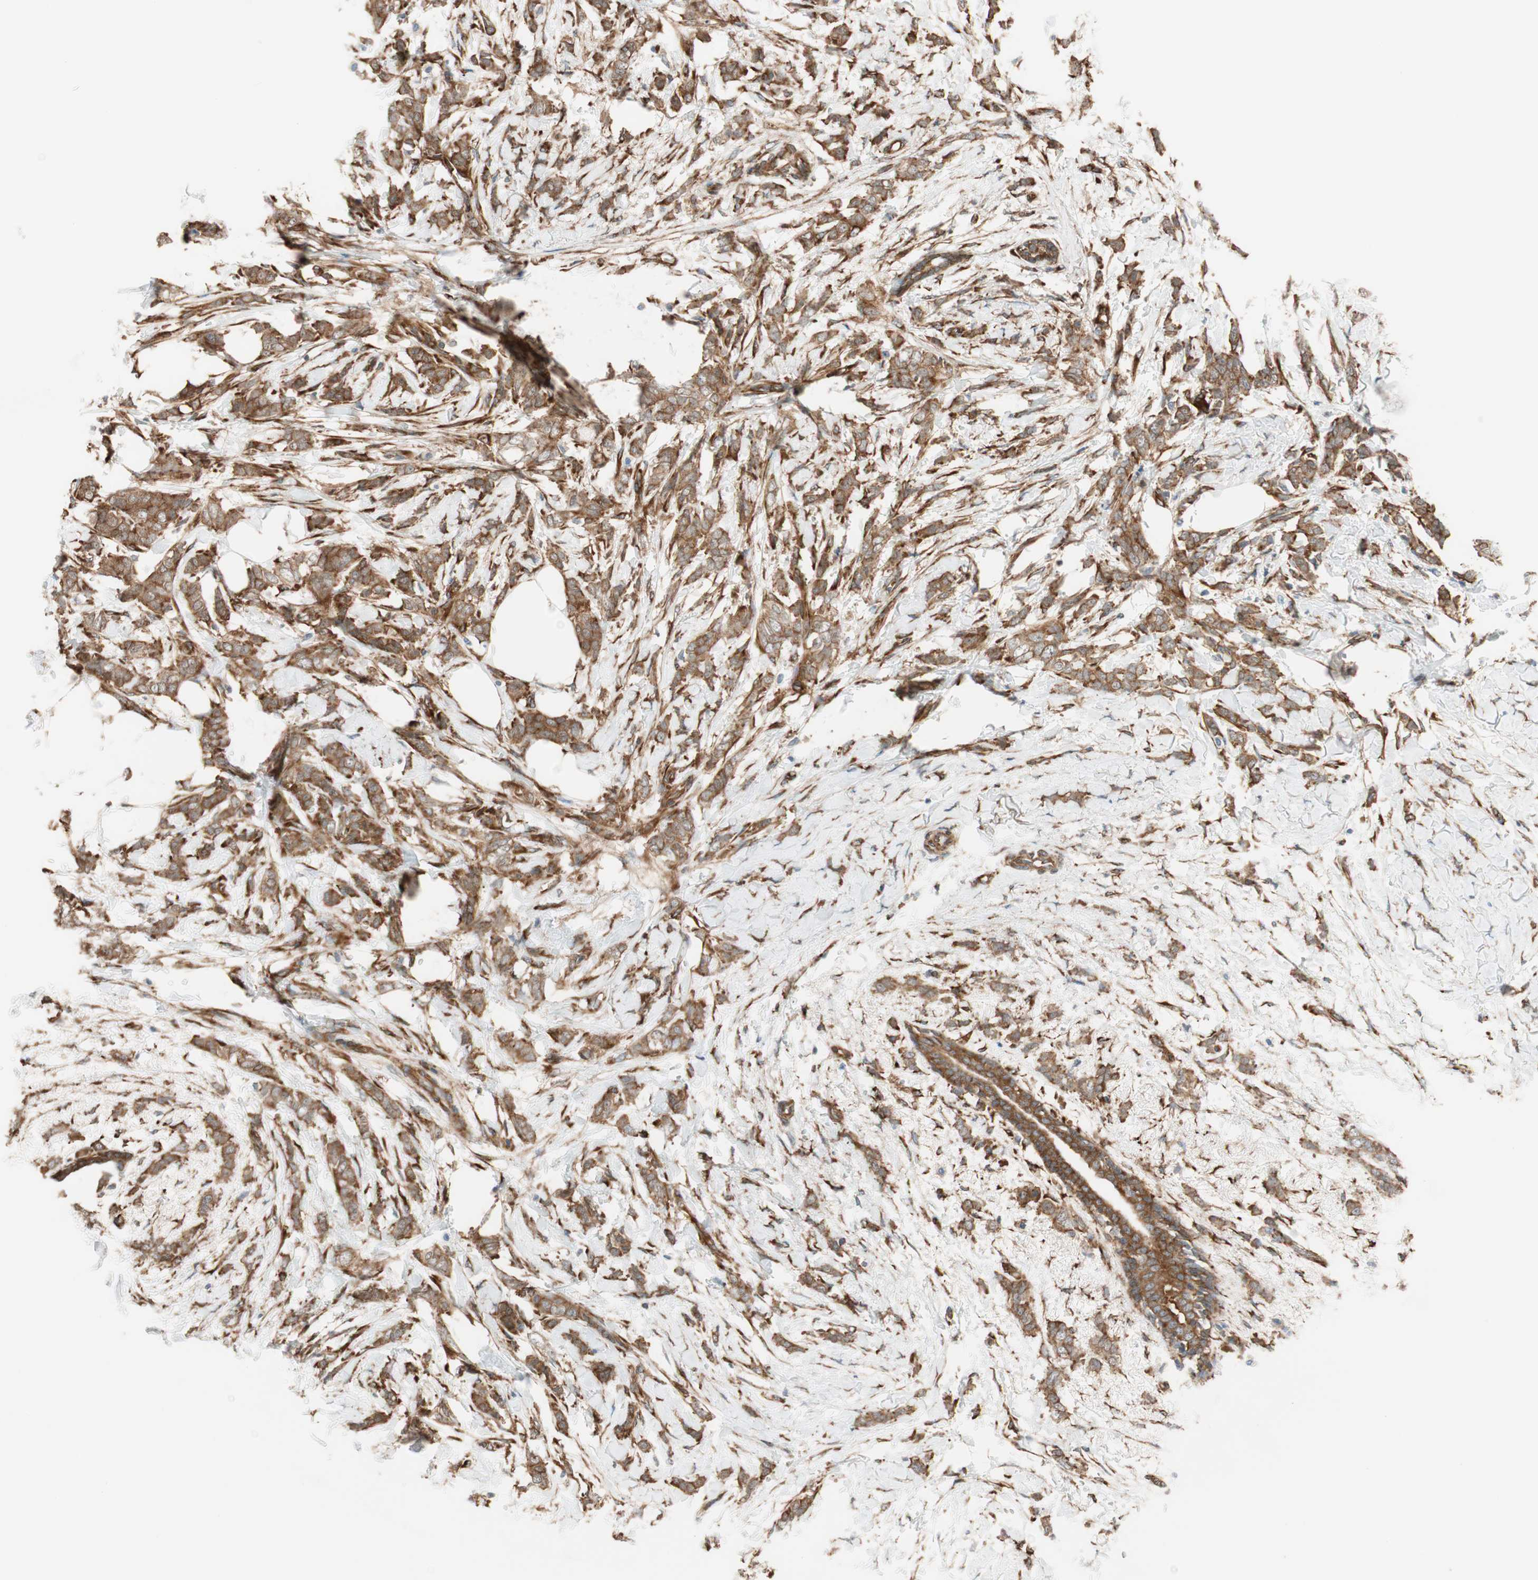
{"staining": {"intensity": "strong", "quantity": ">75%", "location": "cytoplasmic/membranous"}, "tissue": "breast cancer", "cell_type": "Tumor cells", "image_type": "cancer", "snomed": [{"axis": "morphology", "description": "Lobular carcinoma, in situ"}, {"axis": "morphology", "description": "Lobular carcinoma"}, {"axis": "topography", "description": "Breast"}], "caption": "Breast cancer stained with DAB immunohistochemistry displays high levels of strong cytoplasmic/membranous staining in approximately >75% of tumor cells. (DAB (3,3'-diaminobenzidine) IHC, brown staining for protein, blue staining for nuclei).", "gene": "WASL", "patient": {"sex": "female", "age": 41}}